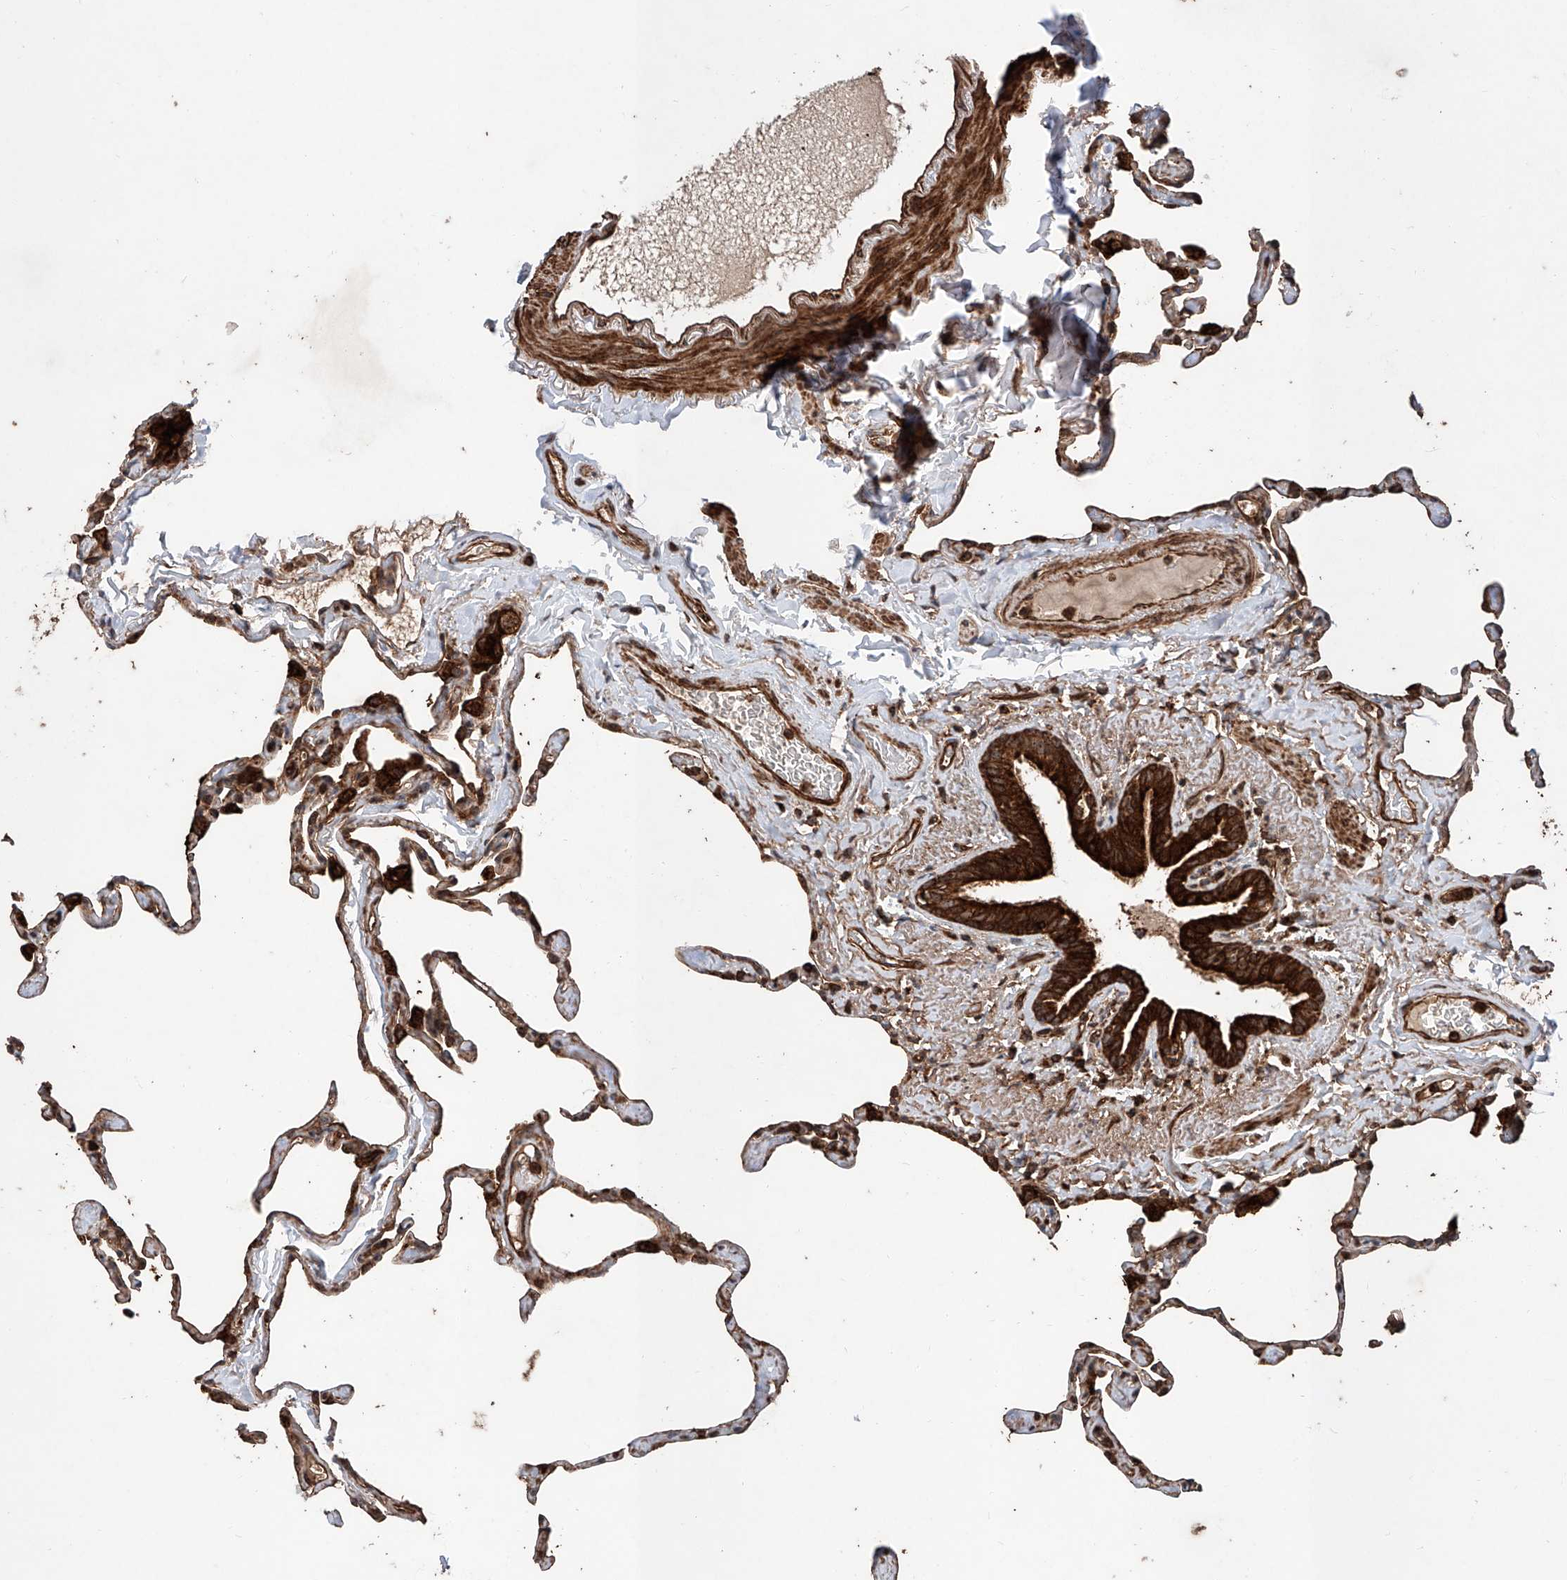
{"staining": {"intensity": "strong", "quantity": ">75%", "location": "cytoplasmic/membranous"}, "tissue": "lung", "cell_type": "Alveolar cells", "image_type": "normal", "snomed": [{"axis": "morphology", "description": "Normal tissue, NOS"}, {"axis": "topography", "description": "Lung"}], "caption": "DAB immunohistochemical staining of normal human lung demonstrates strong cytoplasmic/membranous protein expression in about >75% of alveolar cells. (DAB IHC with brightfield microscopy, high magnification).", "gene": "PISD", "patient": {"sex": "male", "age": 65}}